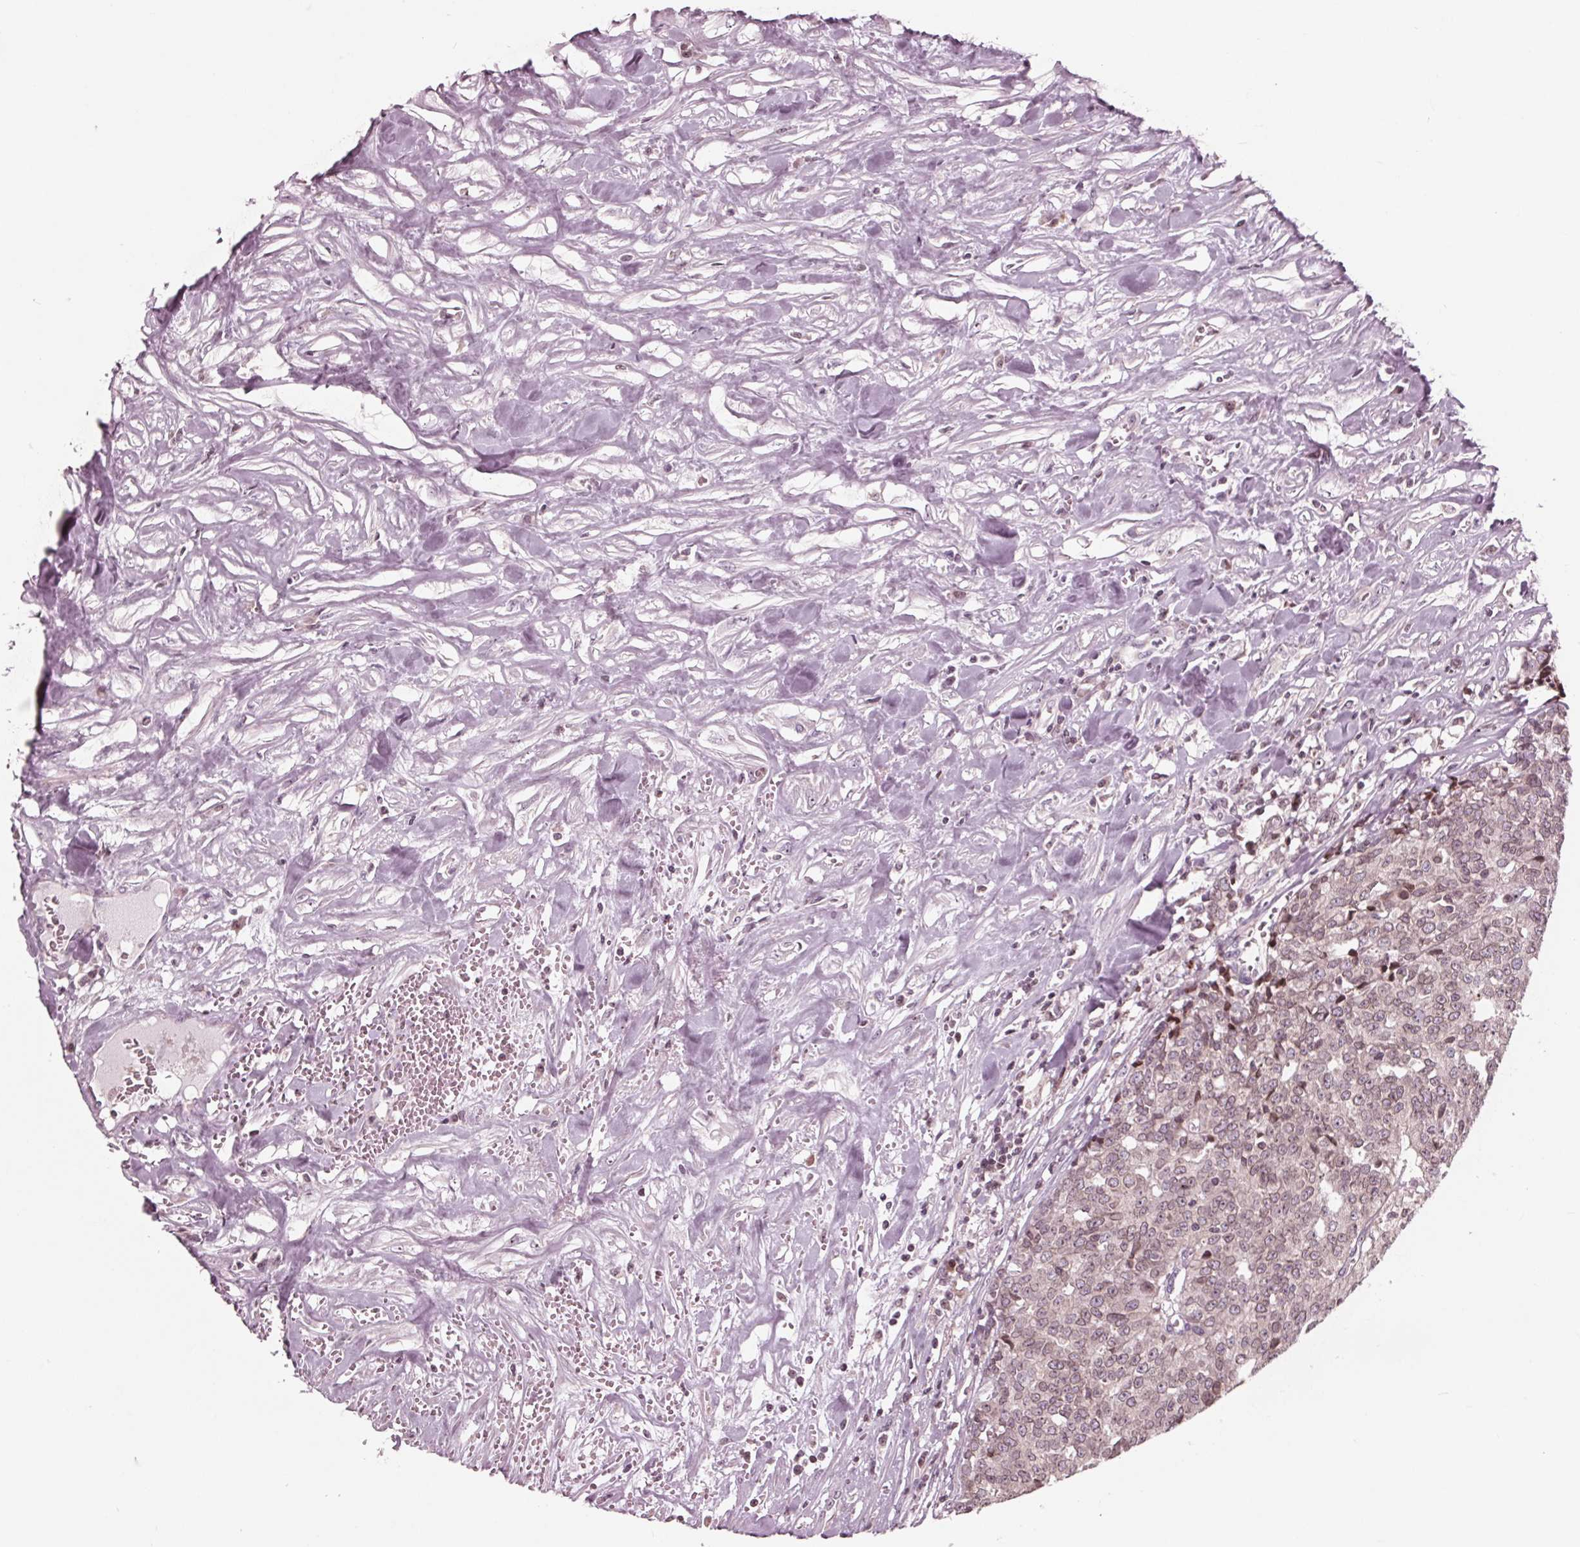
{"staining": {"intensity": "weak", "quantity": ">75%", "location": "cytoplasmic/membranous,nuclear"}, "tissue": "prostate cancer", "cell_type": "Tumor cells", "image_type": "cancer", "snomed": [{"axis": "morphology", "description": "Adenocarcinoma, High grade"}, {"axis": "topography", "description": "Prostate and seminal vesicle, NOS"}], "caption": "Immunohistochemistry (IHC) micrograph of prostate cancer stained for a protein (brown), which displays low levels of weak cytoplasmic/membranous and nuclear expression in about >75% of tumor cells.", "gene": "NUP210", "patient": {"sex": "male", "age": 60}}